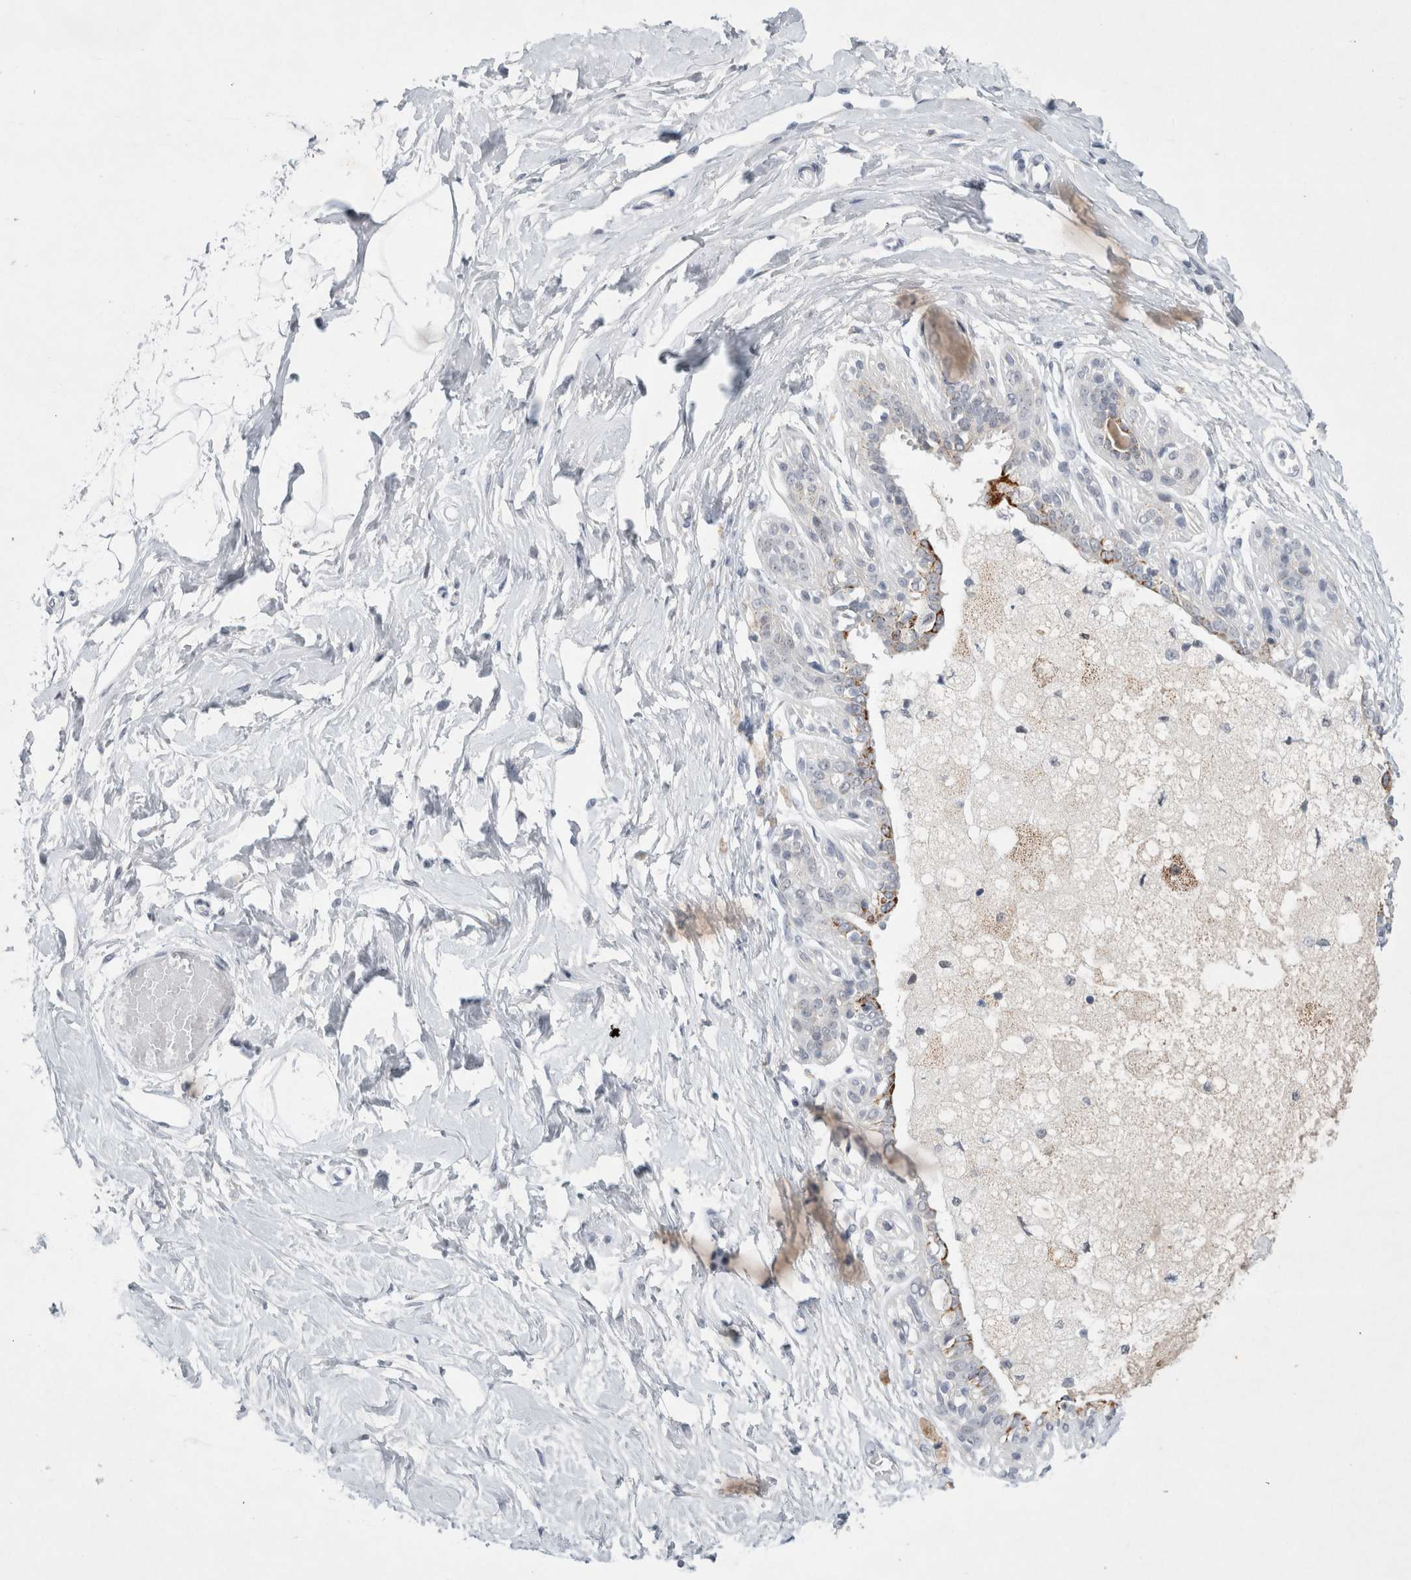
{"staining": {"intensity": "negative", "quantity": "none", "location": "none"}, "tissue": "breast", "cell_type": "Adipocytes", "image_type": "normal", "snomed": [{"axis": "morphology", "description": "Normal tissue, NOS"}, {"axis": "topography", "description": "Breast"}], "caption": "The immunohistochemistry (IHC) image has no significant expression in adipocytes of breast. The staining is performed using DAB (3,3'-diaminobenzidine) brown chromogen with nuclei counter-stained in using hematoxylin.", "gene": "NIPA1", "patient": {"sex": "female", "age": 45}}